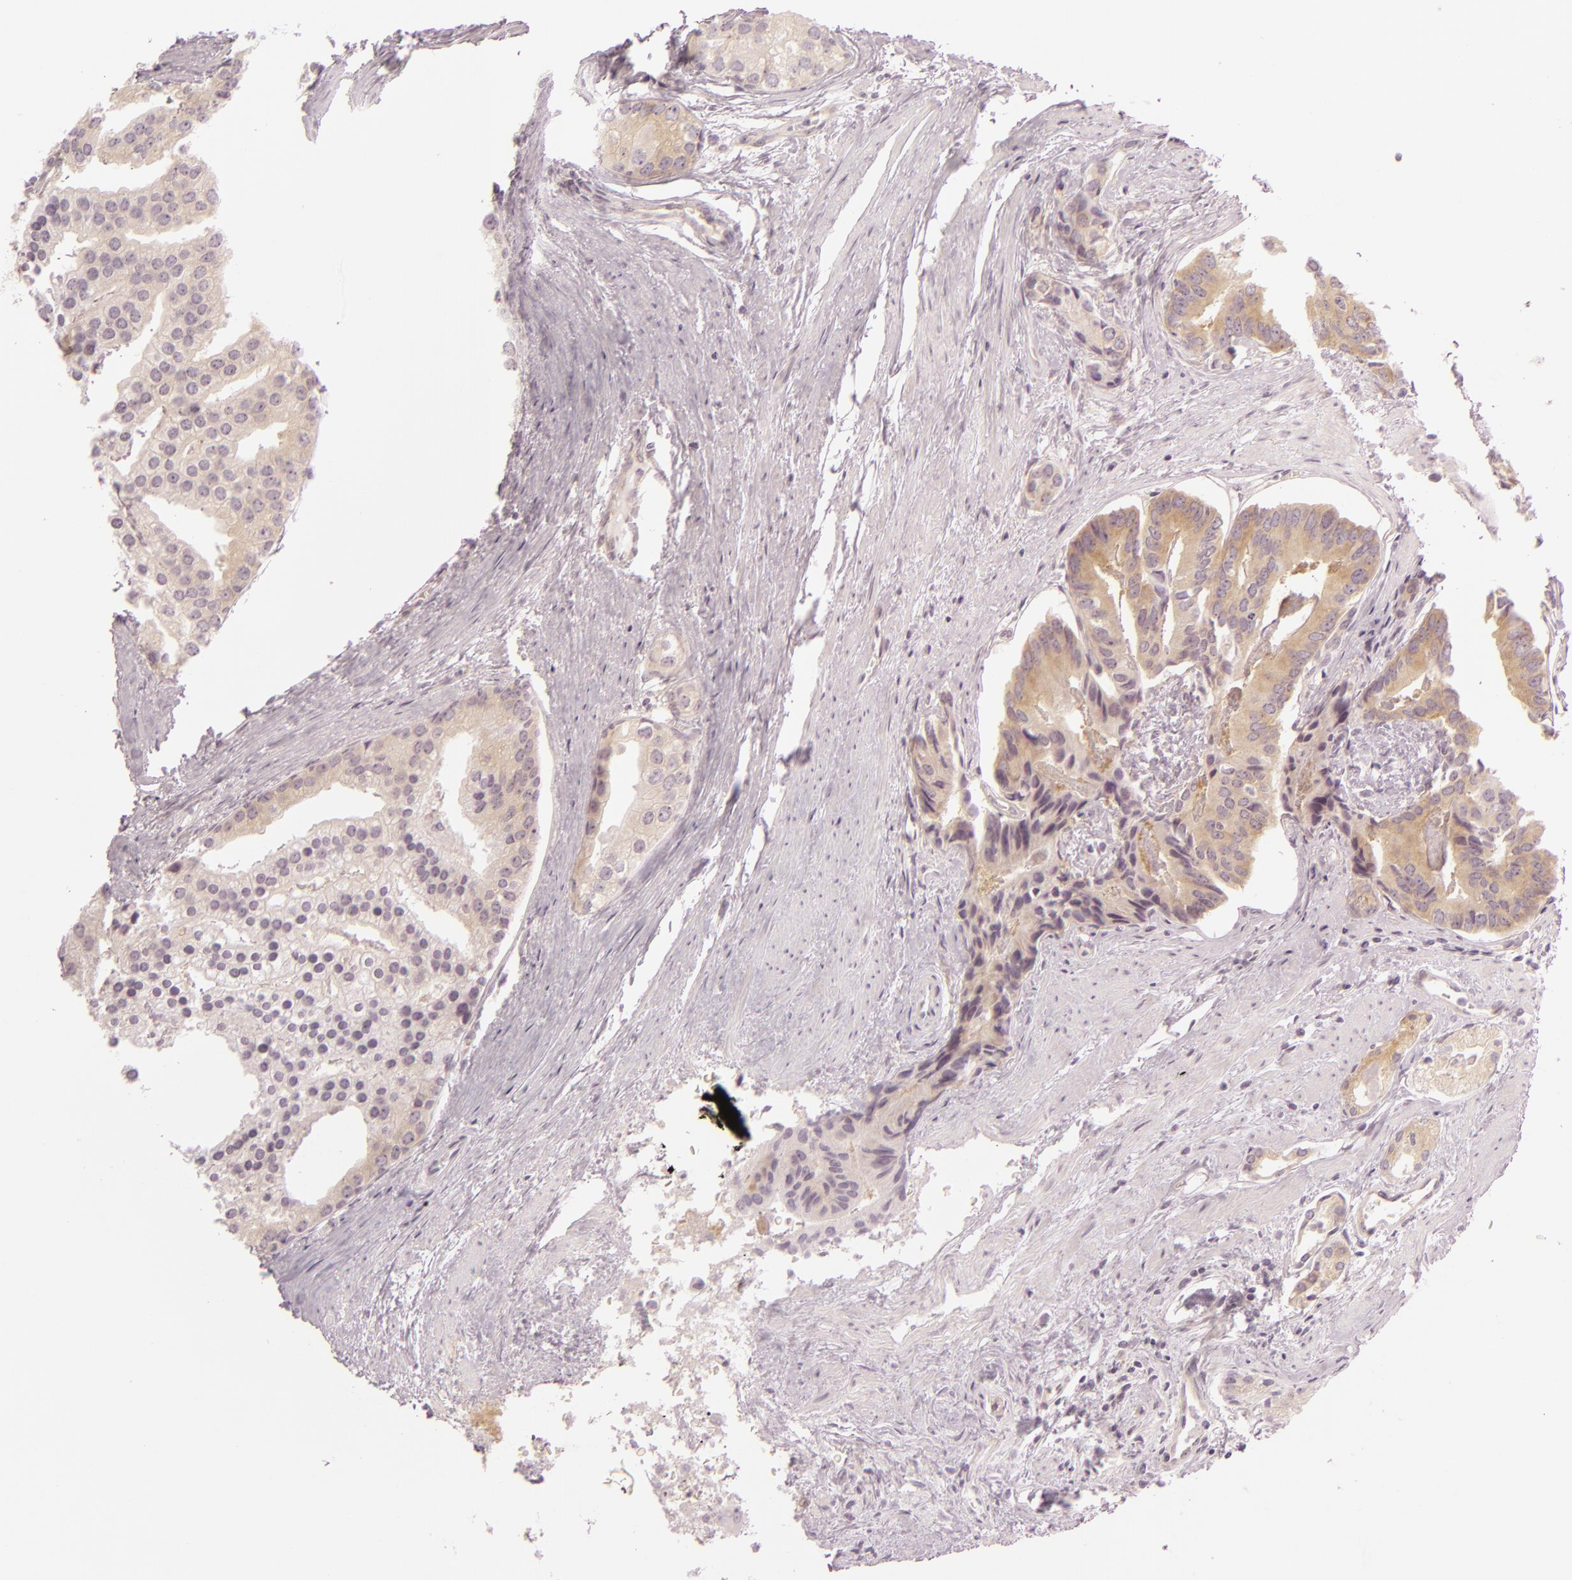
{"staining": {"intensity": "weak", "quantity": ">75%", "location": "cytoplasmic/membranous"}, "tissue": "prostate cancer", "cell_type": "Tumor cells", "image_type": "cancer", "snomed": [{"axis": "morphology", "description": "Adenocarcinoma, High grade"}, {"axis": "topography", "description": "Prostate"}], "caption": "A high-resolution histopathology image shows IHC staining of prostate cancer, which reveals weak cytoplasmic/membranous staining in about >75% of tumor cells. (Stains: DAB in brown, nuclei in blue, Microscopy: brightfield microscopy at high magnification).", "gene": "ZC3H7B", "patient": {"sex": "male", "age": 56}}